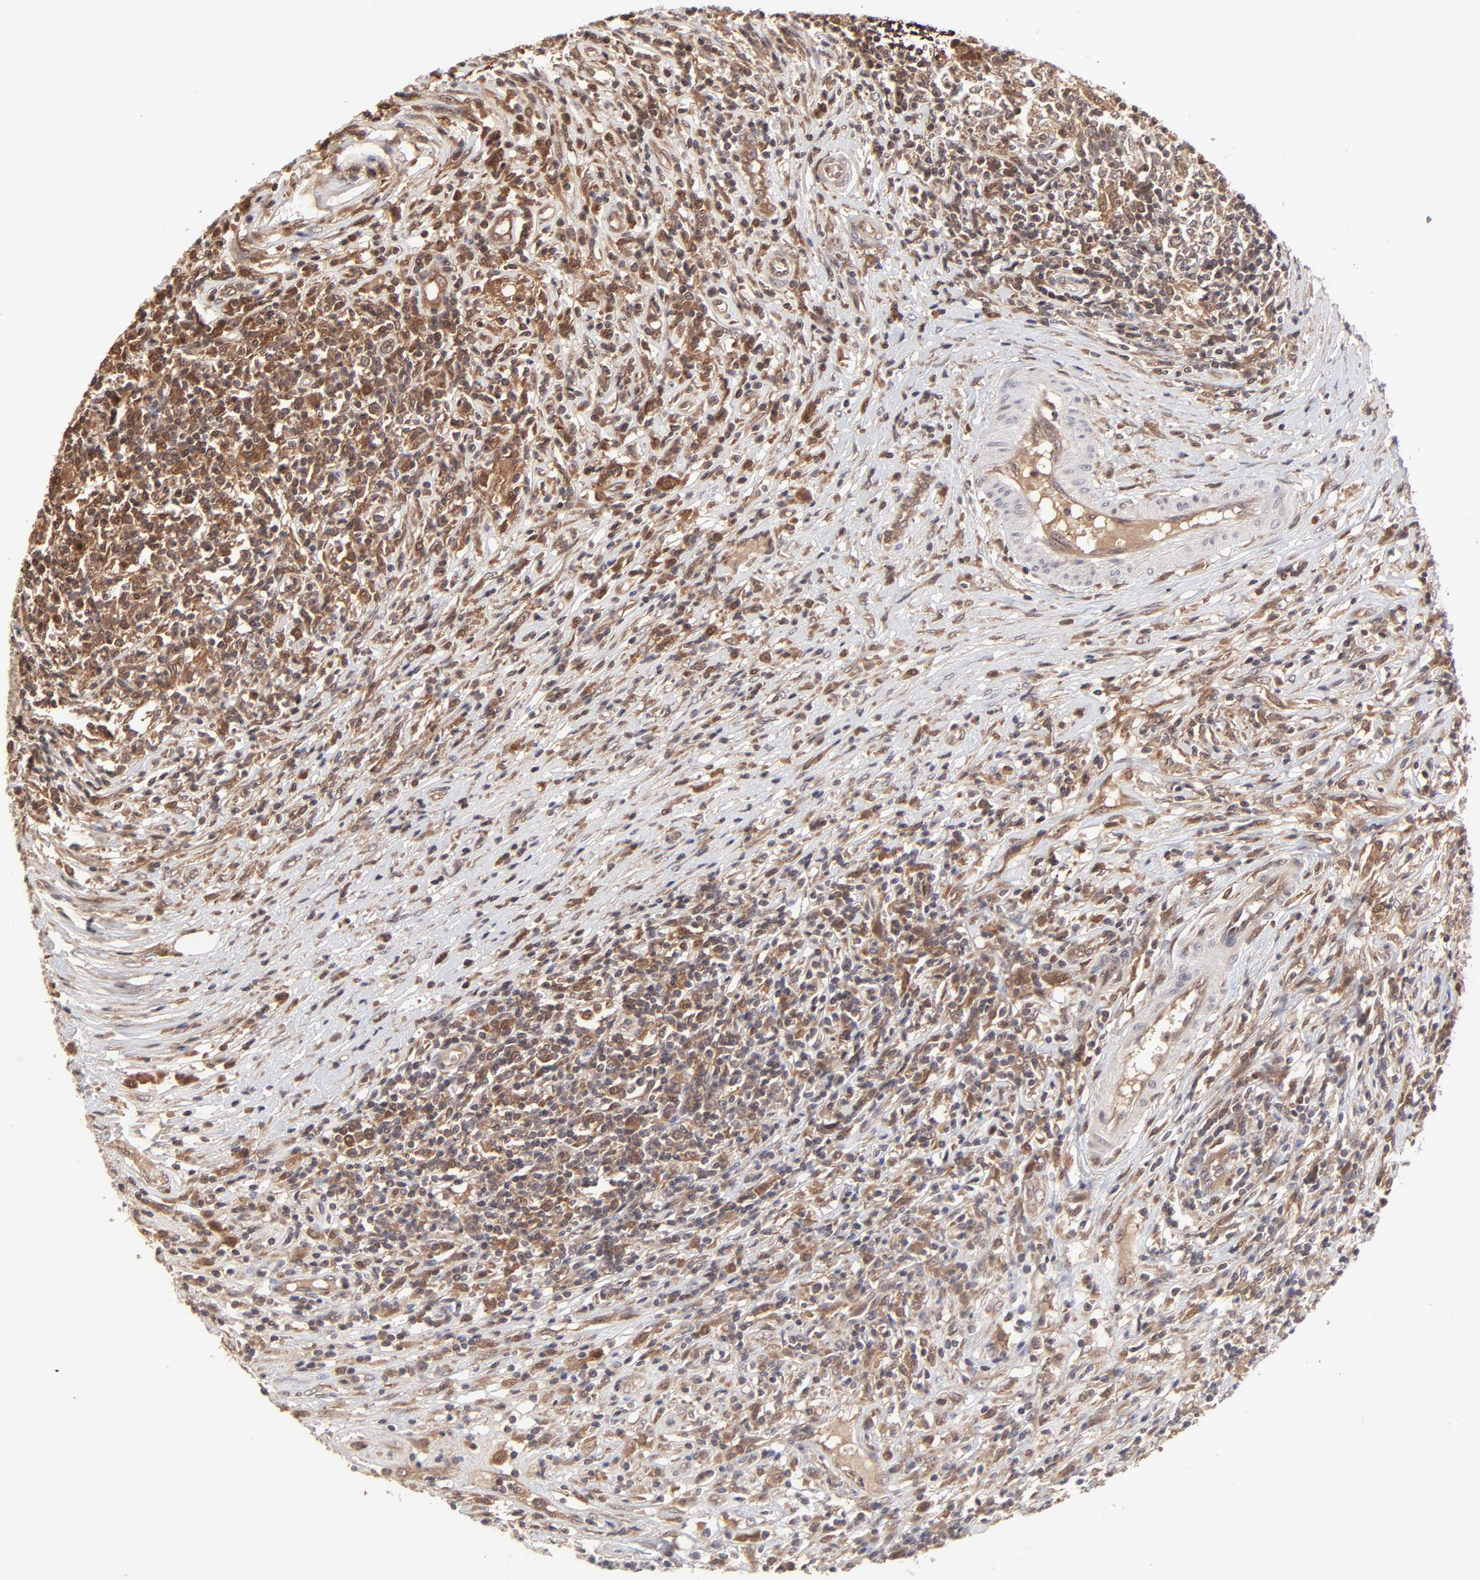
{"staining": {"intensity": "moderate", "quantity": "25%-75%", "location": "cytoplasmic/membranous"}, "tissue": "lymphoma", "cell_type": "Tumor cells", "image_type": "cancer", "snomed": [{"axis": "morphology", "description": "Malignant lymphoma, non-Hodgkin's type, High grade"}, {"axis": "topography", "description": "Lymph node"}], "caption": "Immunohistochemical staining of human lymphoma shows medium levels of moderate cytoplasmic/membranous protein positivity in approximately 25%-75% of tumor cells. The staining was performed using DAB (3,3'-diaminobenzidine), with brown indicating positive protein expression. Nuclei are stained blue with hematoxylin.", "gene": "UBE2L6", "patient": {"sex": "female", "age": 84}}